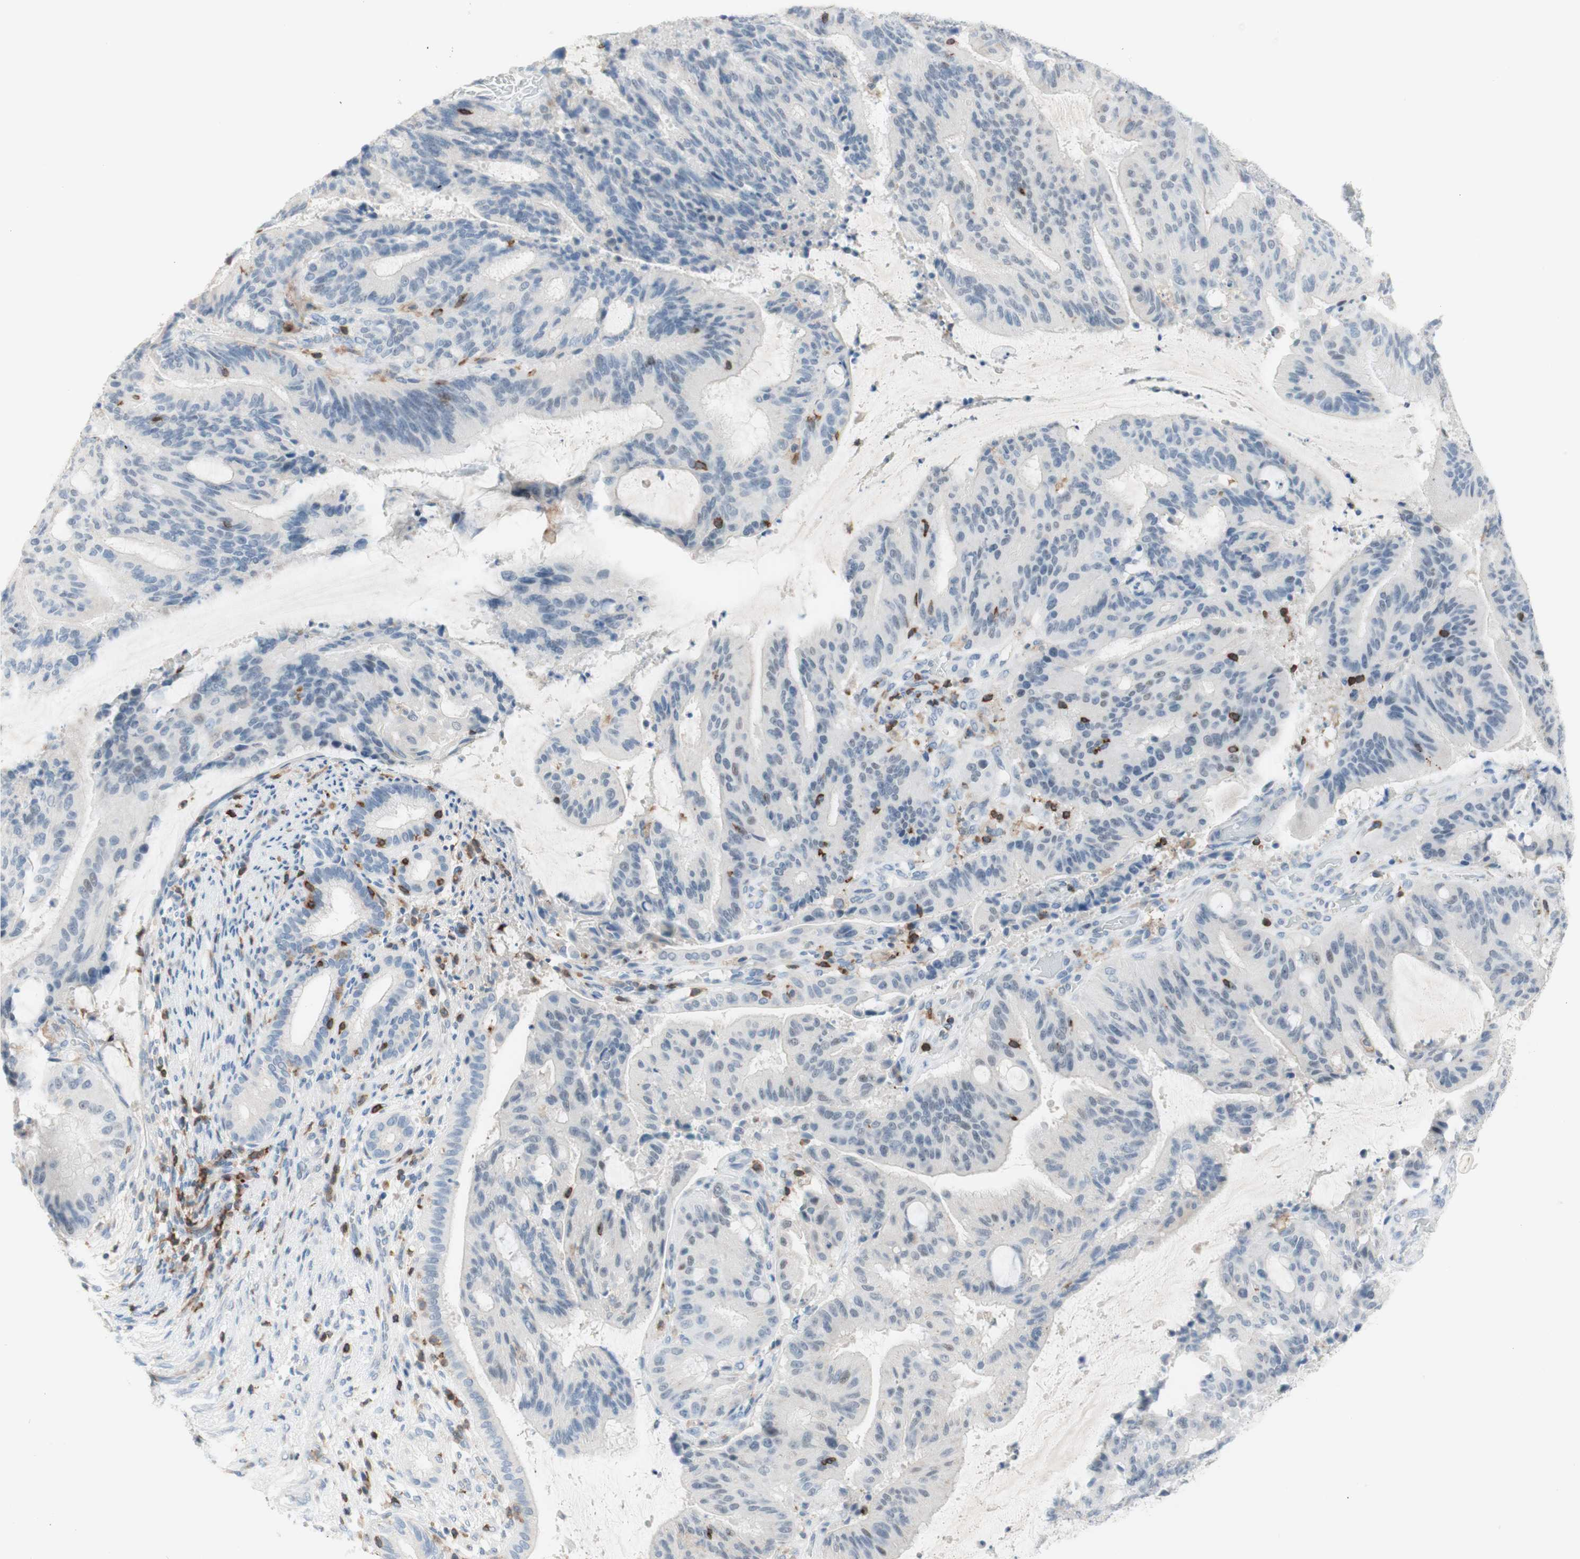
{"staining": {"intensity": "negative", "quantity": "none", "location": "none"}, "tissue": "liver cancer", "cell_type": "Tumor cells", "image_type": "cancer", "snomed": [{"axis": "morphology", "description": "Cholangiocarcinoma"}, {"axis": "topography", "description": "Liver"}], "caption": "Immunohistochemistry micrograph of cholangiocarcinoma (liver) stained for a protein (brown), which shows no expression in tumor cells. (DAB immunohistochemistry visualized using brightfield microscopy, high magnification).", "gene": "SPINK6", "patient": {"sex": "female", "age": 73}}